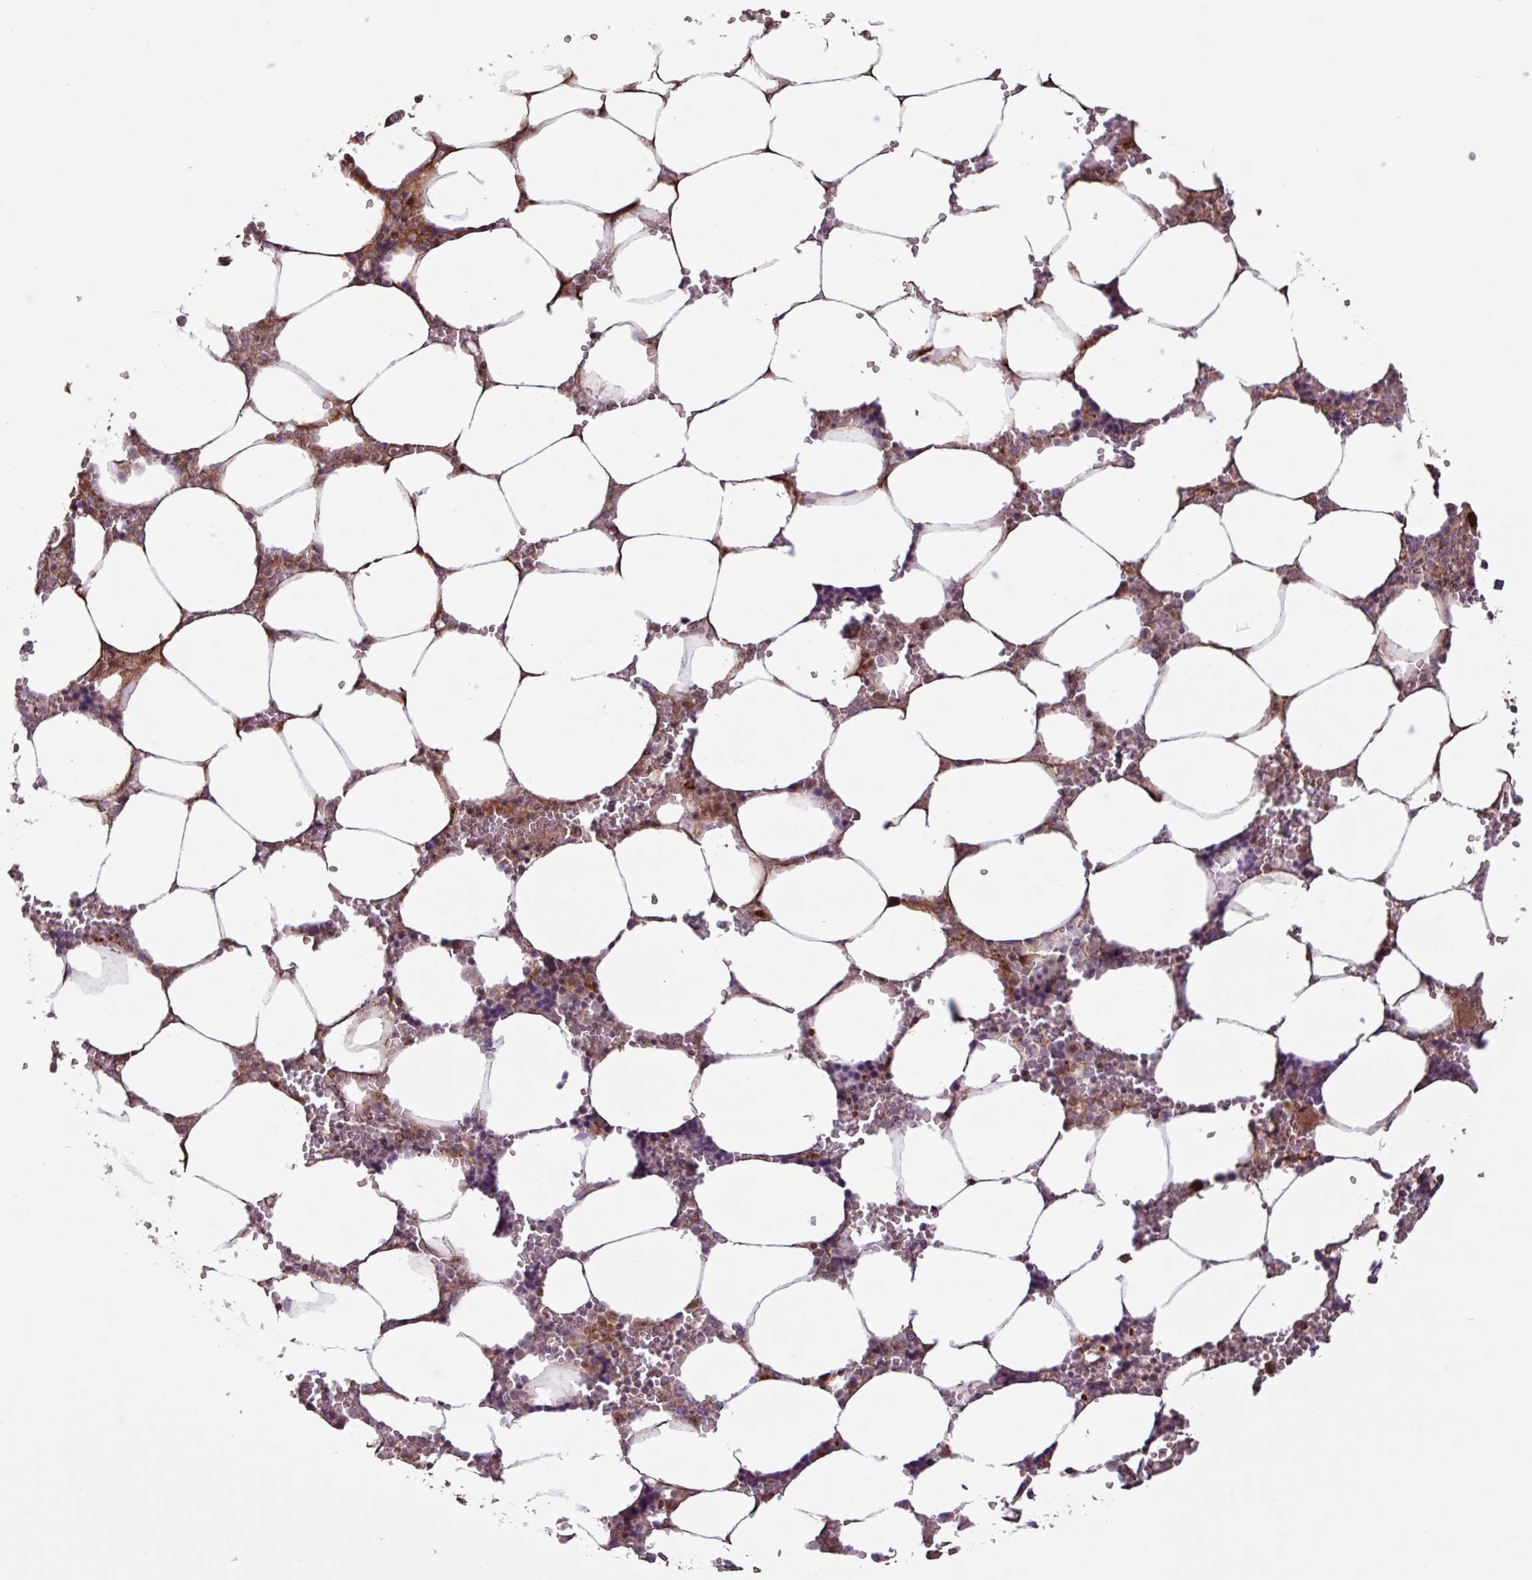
{"staining": {"intensity": "moderate", "quantity": "<25%", "location": "cytoplasmic/membranous,nuclear"}, "tissue": "bone marrow", "cell_type": "Hematopoietic cells", "image_type": "normal", "snomed": [{"axis": "morphology", "description": "Normal tissue, NOS"}, {"axis": "topography", "description": "Bone marrow"}], "caption": "Moderate cytoplasmic/membranous,nuclear expression for a protein is identified in about <25% of hematopoietic cells of benign bone marrow using IHC.", "gene": "PDPR", "patient": {"sex": "male", "age": 64}}